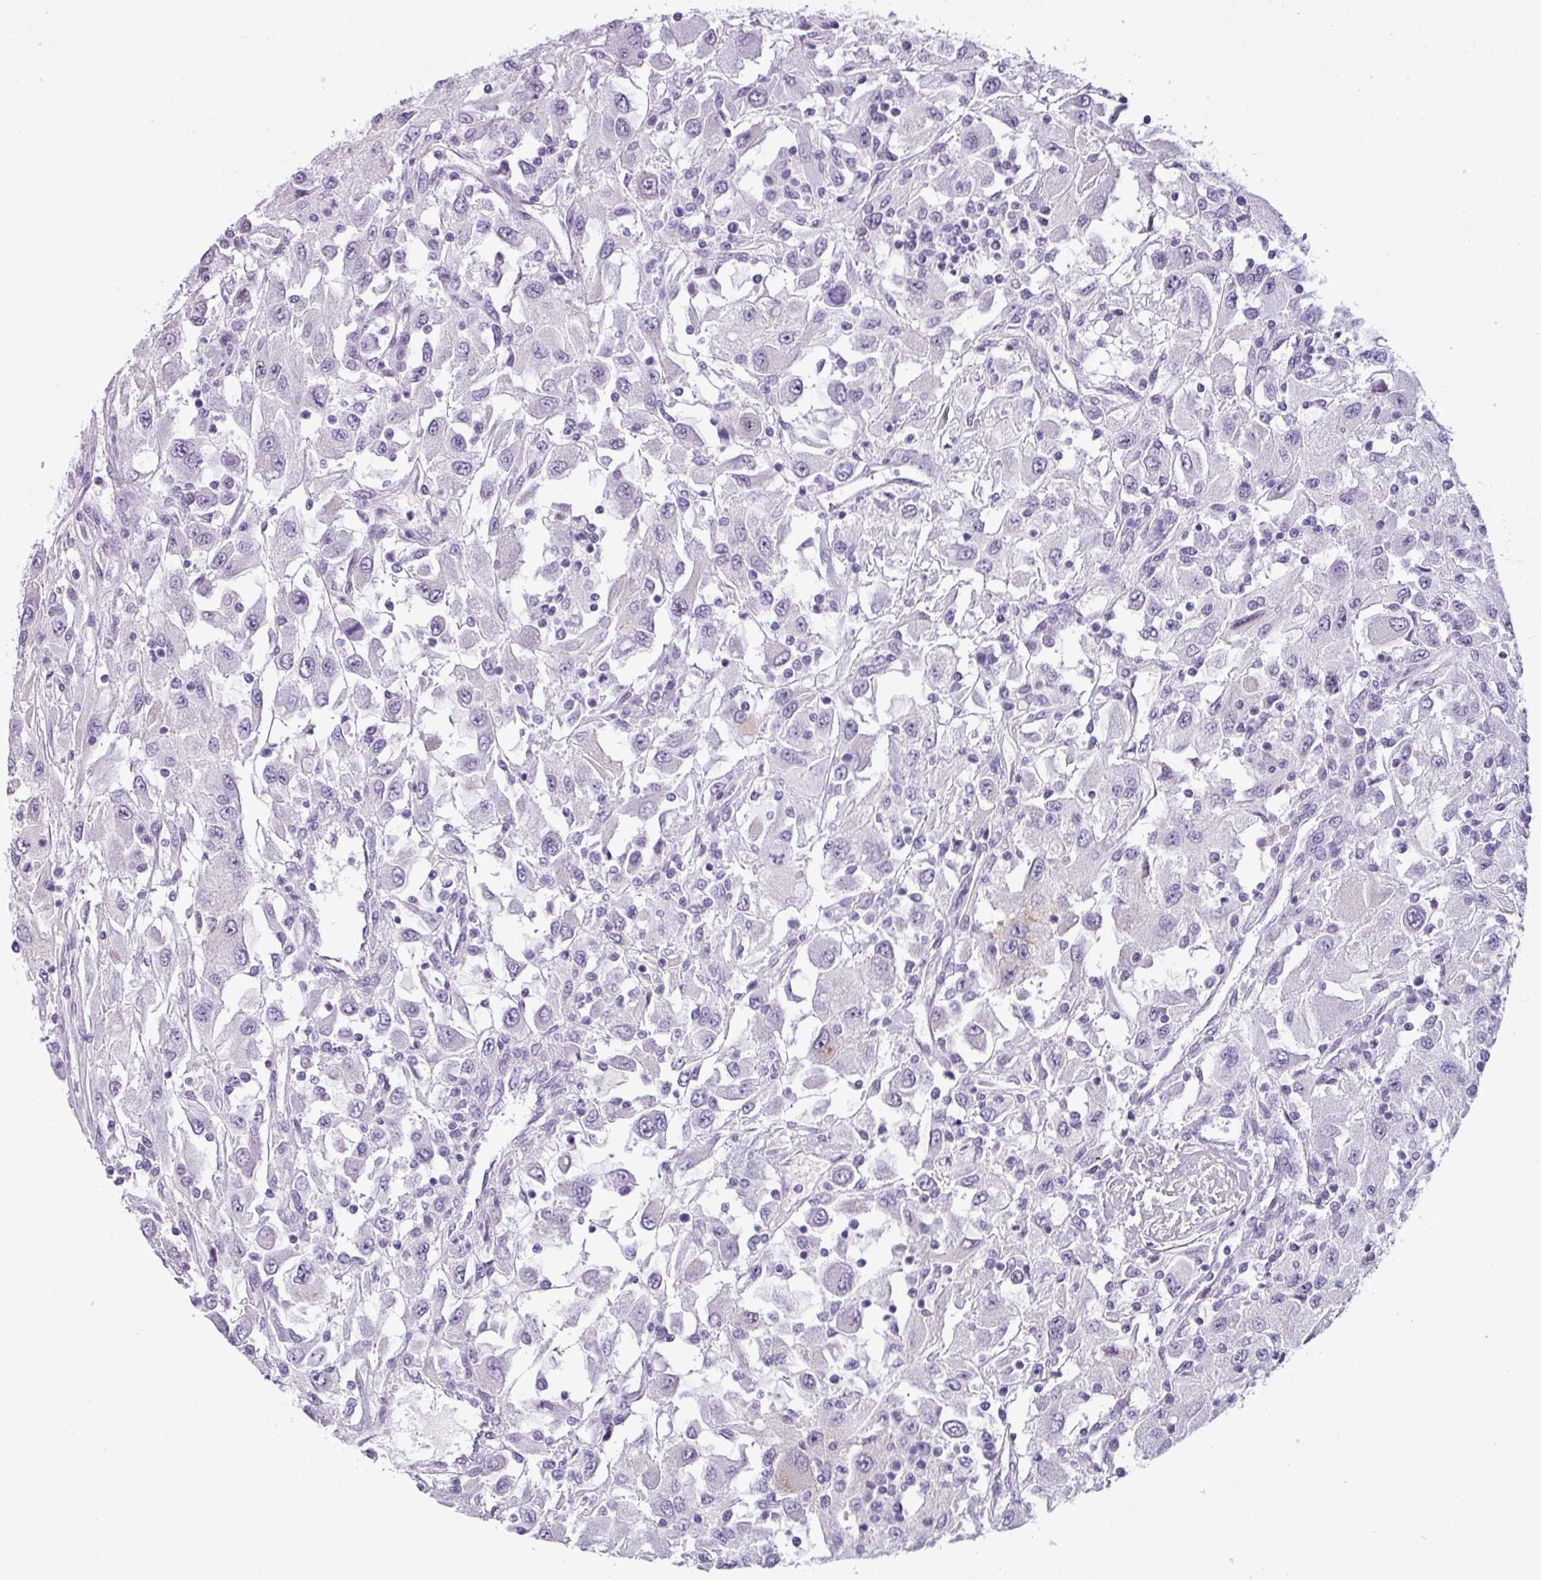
{"staining": {"intensity": "moderate", "quantity": "<25%", "location": "cytoplasmic/membranous"}, "tissue": "renal cancer", "cell_type": "Tumor cells", "image_type": "cancer", "snomed": [{"axis": "morphology", "description": "Adenocarcinoma, NOS"}, {"axis": "topography", "description": "Kidney"}], "caption": "Immunohistochemical staining of human renal adenocarcinoma demonstrates low levels of moderate cytoplasmic/membranous staining in approximately <25% of tumor cells. Immunohistochemistry stains the protein in brown and the nuclei are stained blue.", "gene": "CDH16", "patient": {"sex": "female", "age": 67}}